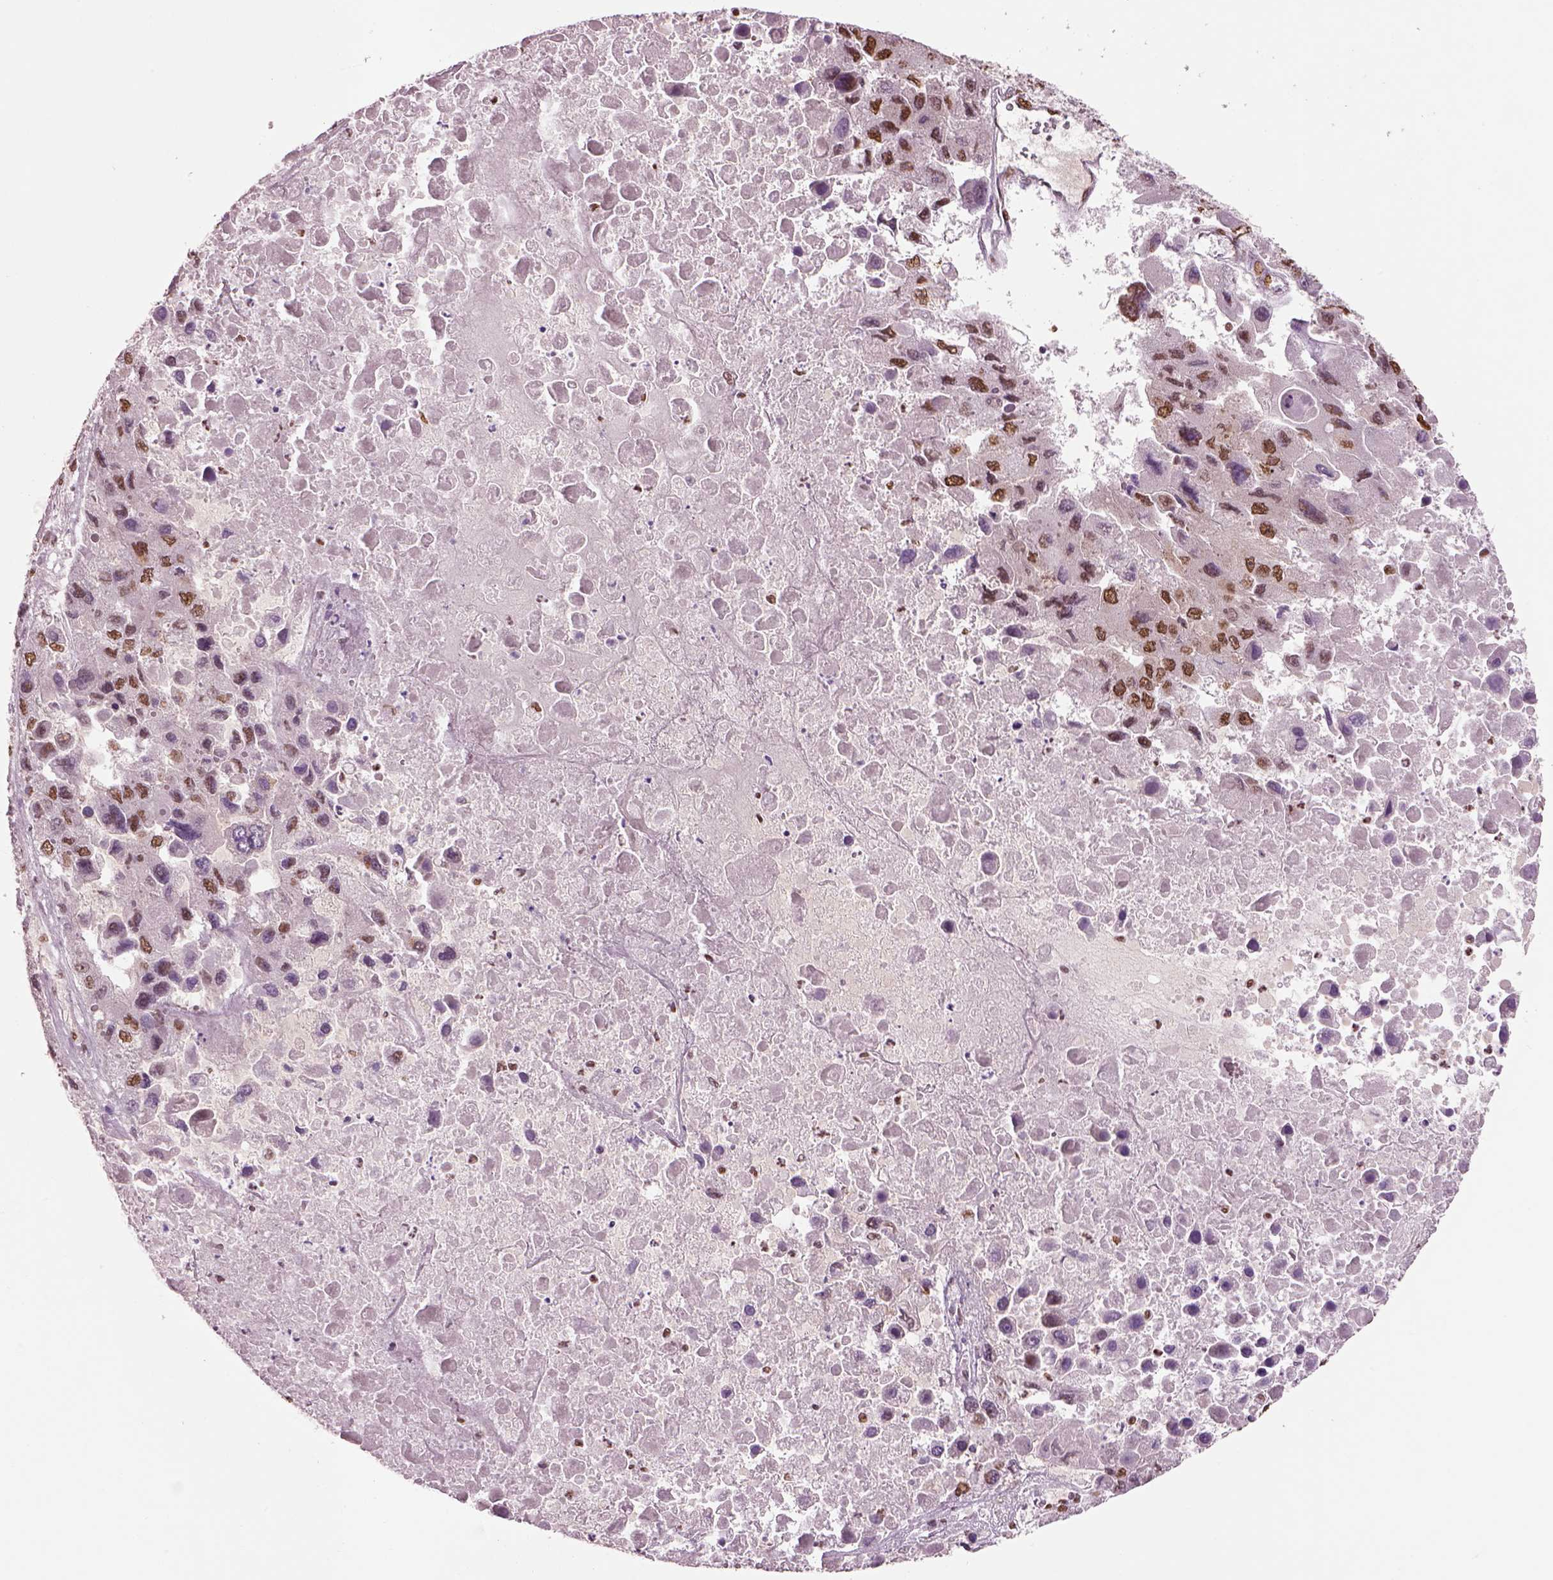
{"staining": {"intensity": "moderate", "quantity": ">75%", "location": "nuclear"}, "tissue": "liver cancer", "cell_type": "Tumor cells", "image_type": "cancer", "snomed": [{"axis": "morphology", "description": "Carcinoma, Hepatocellular, NOS"}, {"axis": "topography", "description": "Liver"}], "caption": "IHC of liver cancer reveals medium levels of moderate nuclear positivity in about >75% of tumor cells.", "gene": "DDX3X", "patient": {"sex": "female", "age": 41}}